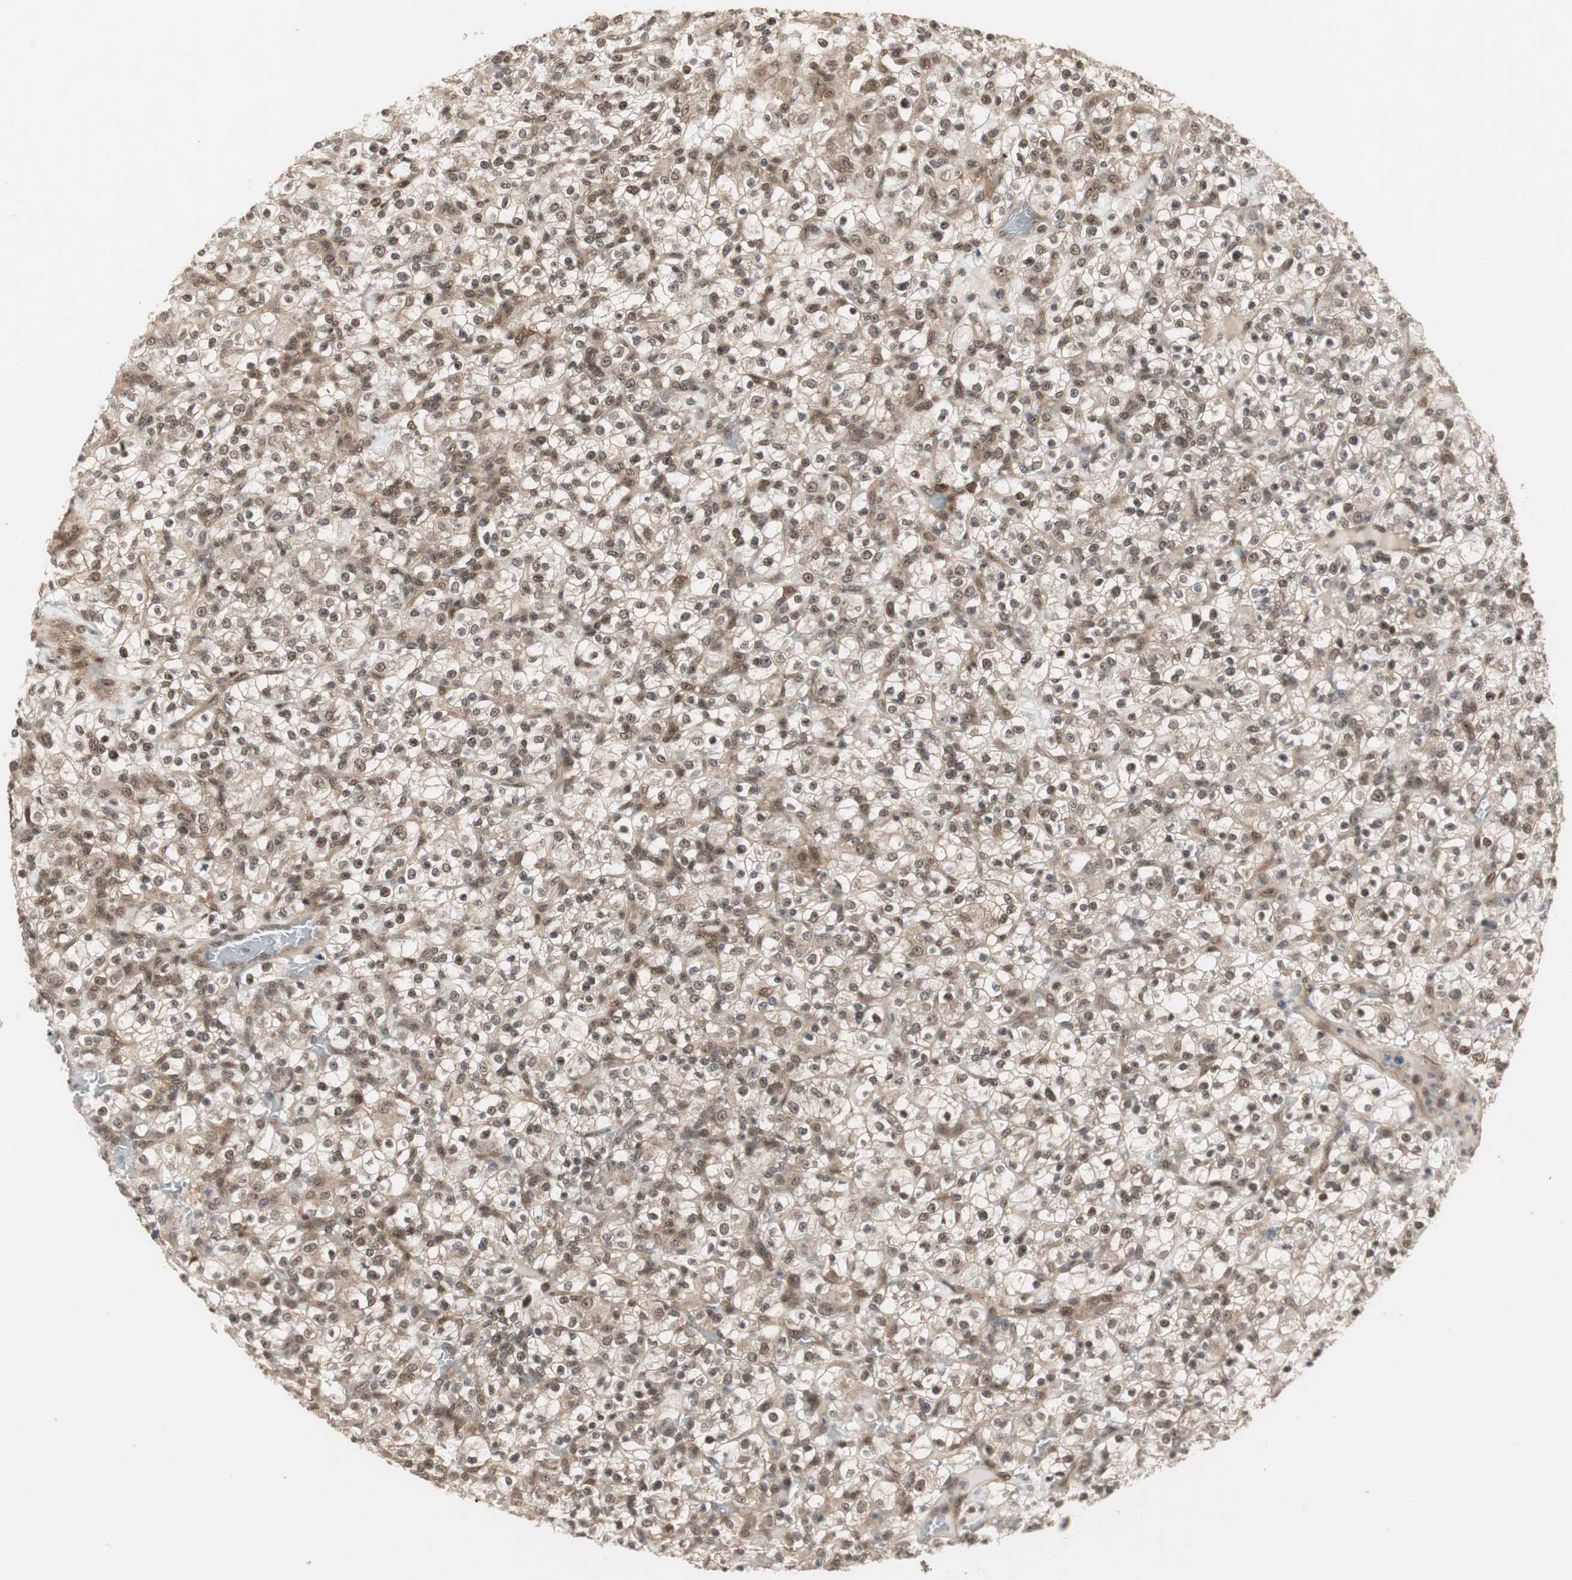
{"staining": {"intensity": "moderate", "quantity": ">75%", "location": "cytoplasmic/membranous,nuclear"}, "tissue": "renal cancer", "cell_type": "Tumor cells", "image_type": "cancer", "snomed": [{"axis": "morphology", "description": "Normal tissue, NOS"}, {"axis": "morphology", "description": "Adenocarcinoma, NOS"}, {"axis": "topography", "description": "Kidney"}], "caption": "Immunohistochemistry of renal cancer (adenocarcinoma) displays medium levels of moderate cytoplasmic/membranous and nuclear expression in about >75% of tumor cells.", "gene": "CSNK2B", "patient": {"sex": "female", "age": 72}}